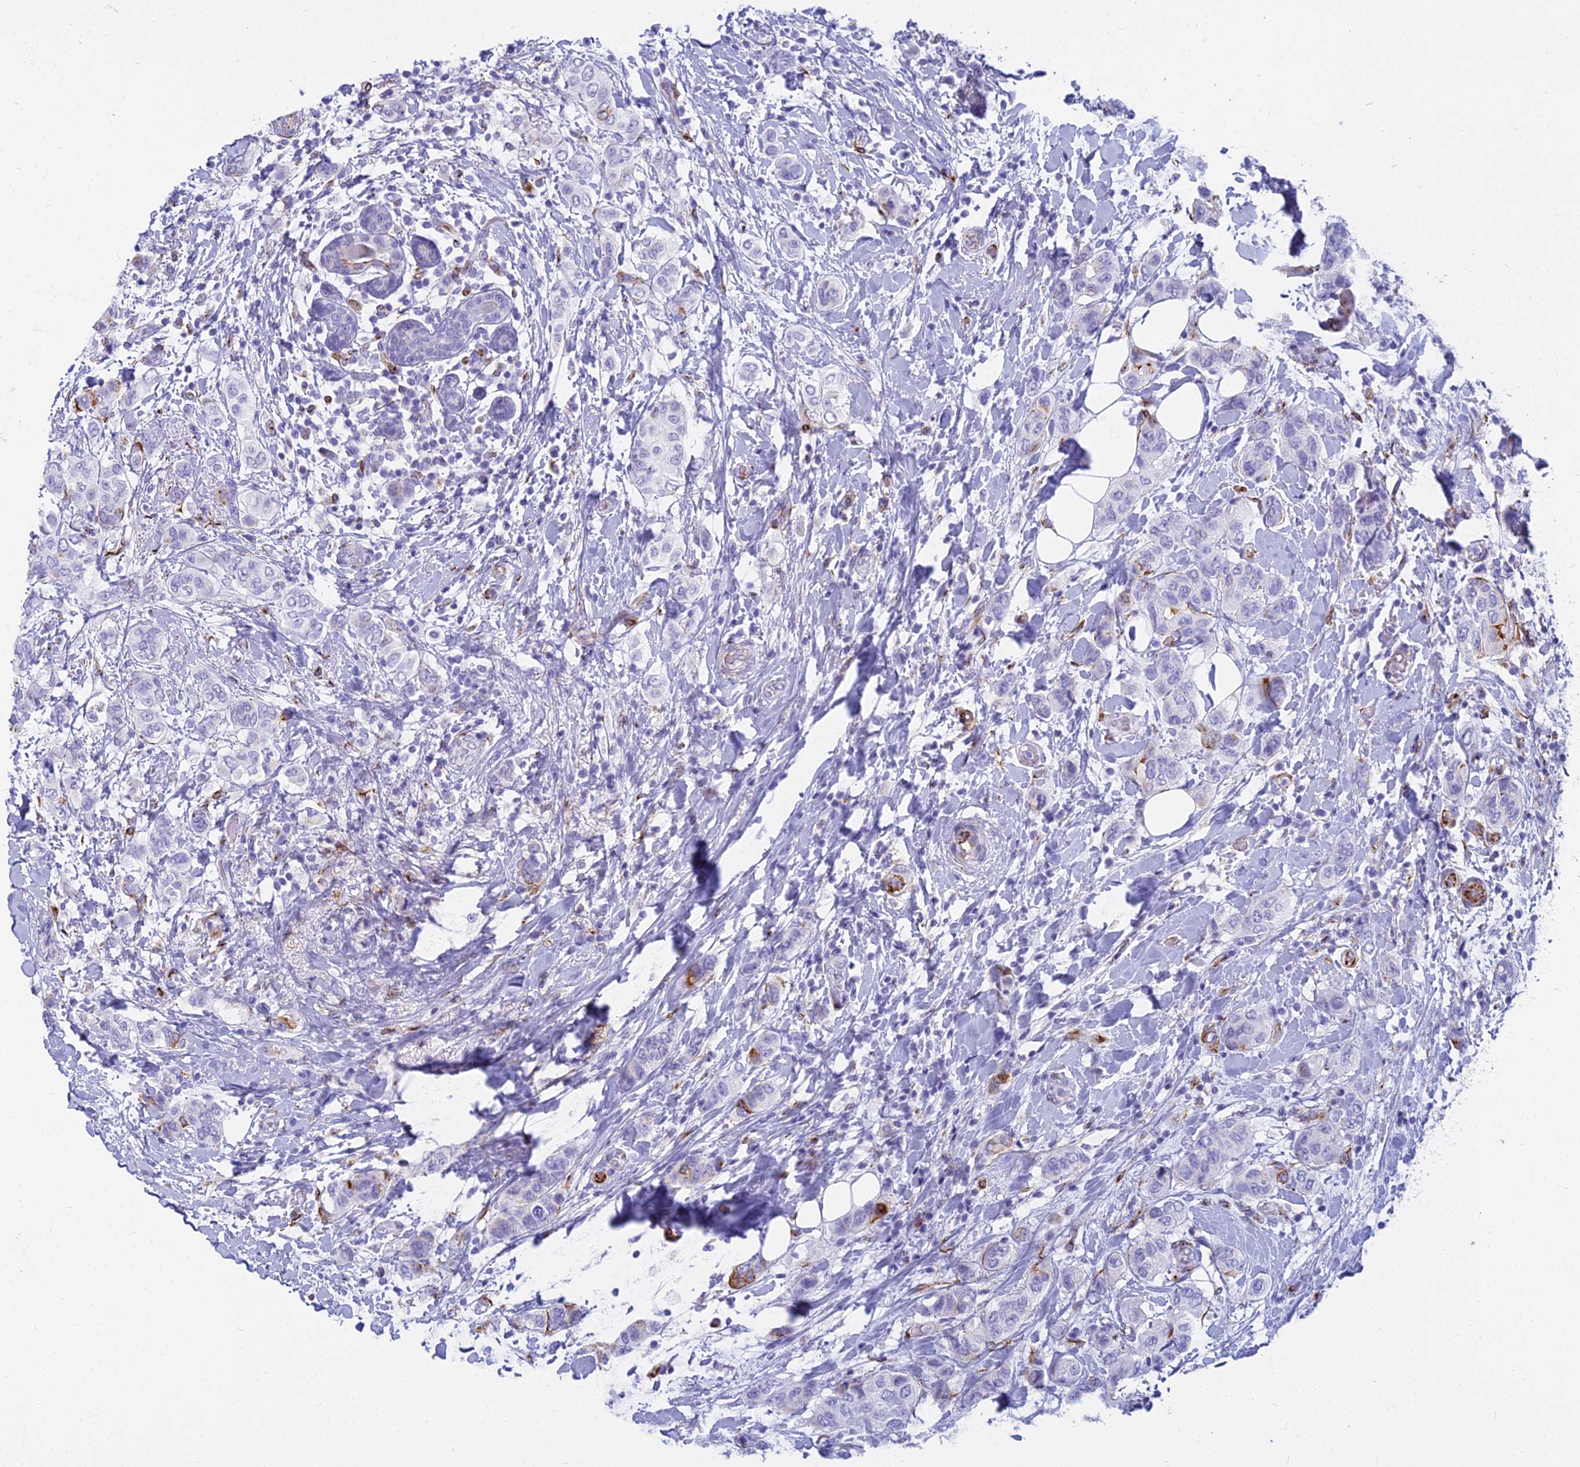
{"staining": {"intensity": "negative", "quantity": "none", "location": "none"}, "tissue": "breast cancer", "cell_type": "Tumor cells", "image_type": "cancer", "snomed": [{"axis": "morphology", "description": "Lobular carcinoma"}, {"axis": "topography", "description": "Breast"}], "caption": "Immunohistochemical staining of breast cancer demonstrates no significant staining in tumor cells.", "gene": "EVI2A", "patient": {"sex": "female", "age": 51}}